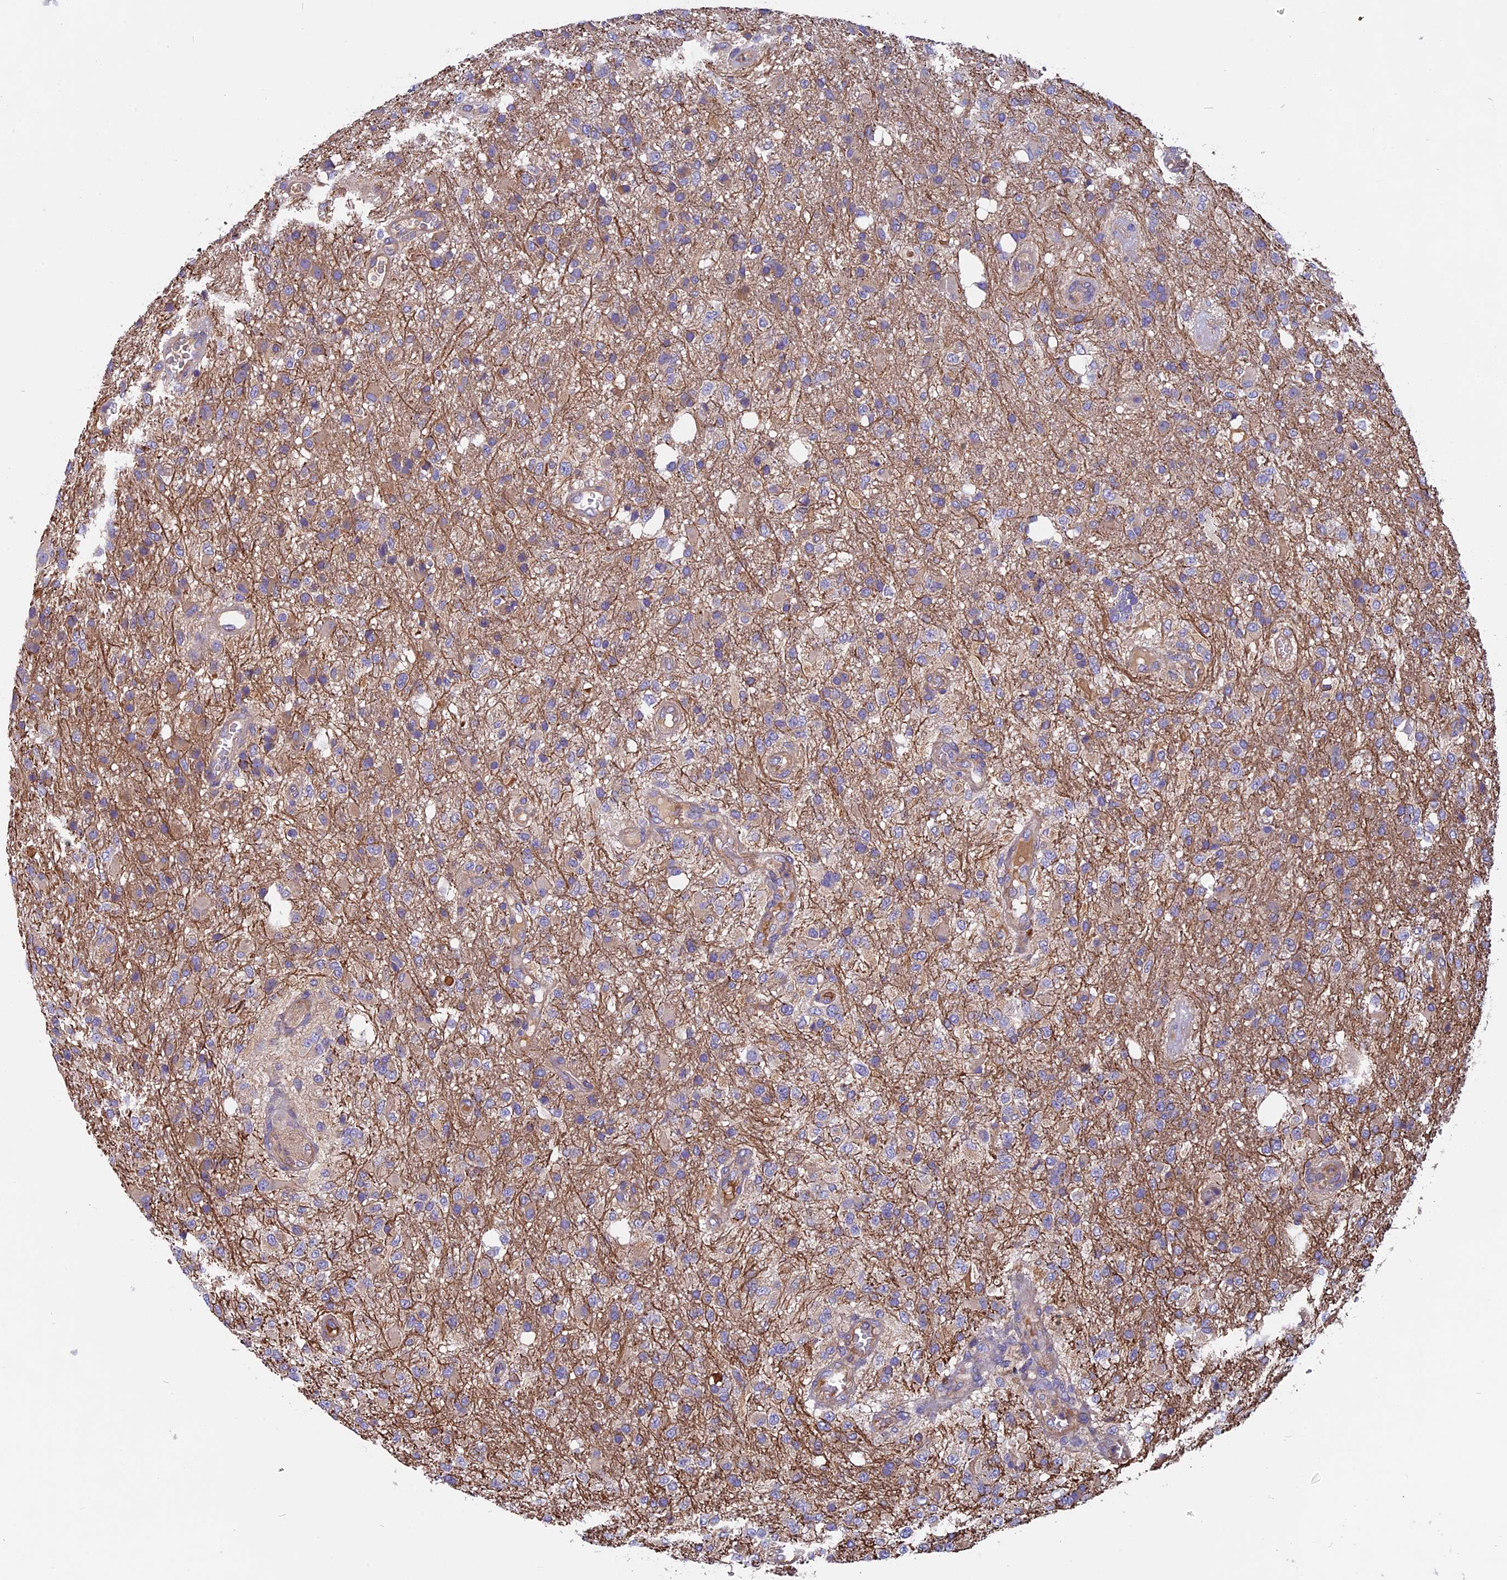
{"staining": {"intensity": "weak", "quantity": "<25%", "location": "cytoplasmic/membranous"}, "tissue": "glioma", "cell_type": "Tumor cells", "image_type": "cancer", "snomed": [{"axis": "morphology", "description": "Glioma, malignant, High grade"}, {"axis": "topography", "description": "Brain"}], "caption": "Photomicrograph shows no significant protein expression in tumor cells of glioma.", "gene": "CCDC153", "patient": {"sex": "female", "age": 74}}